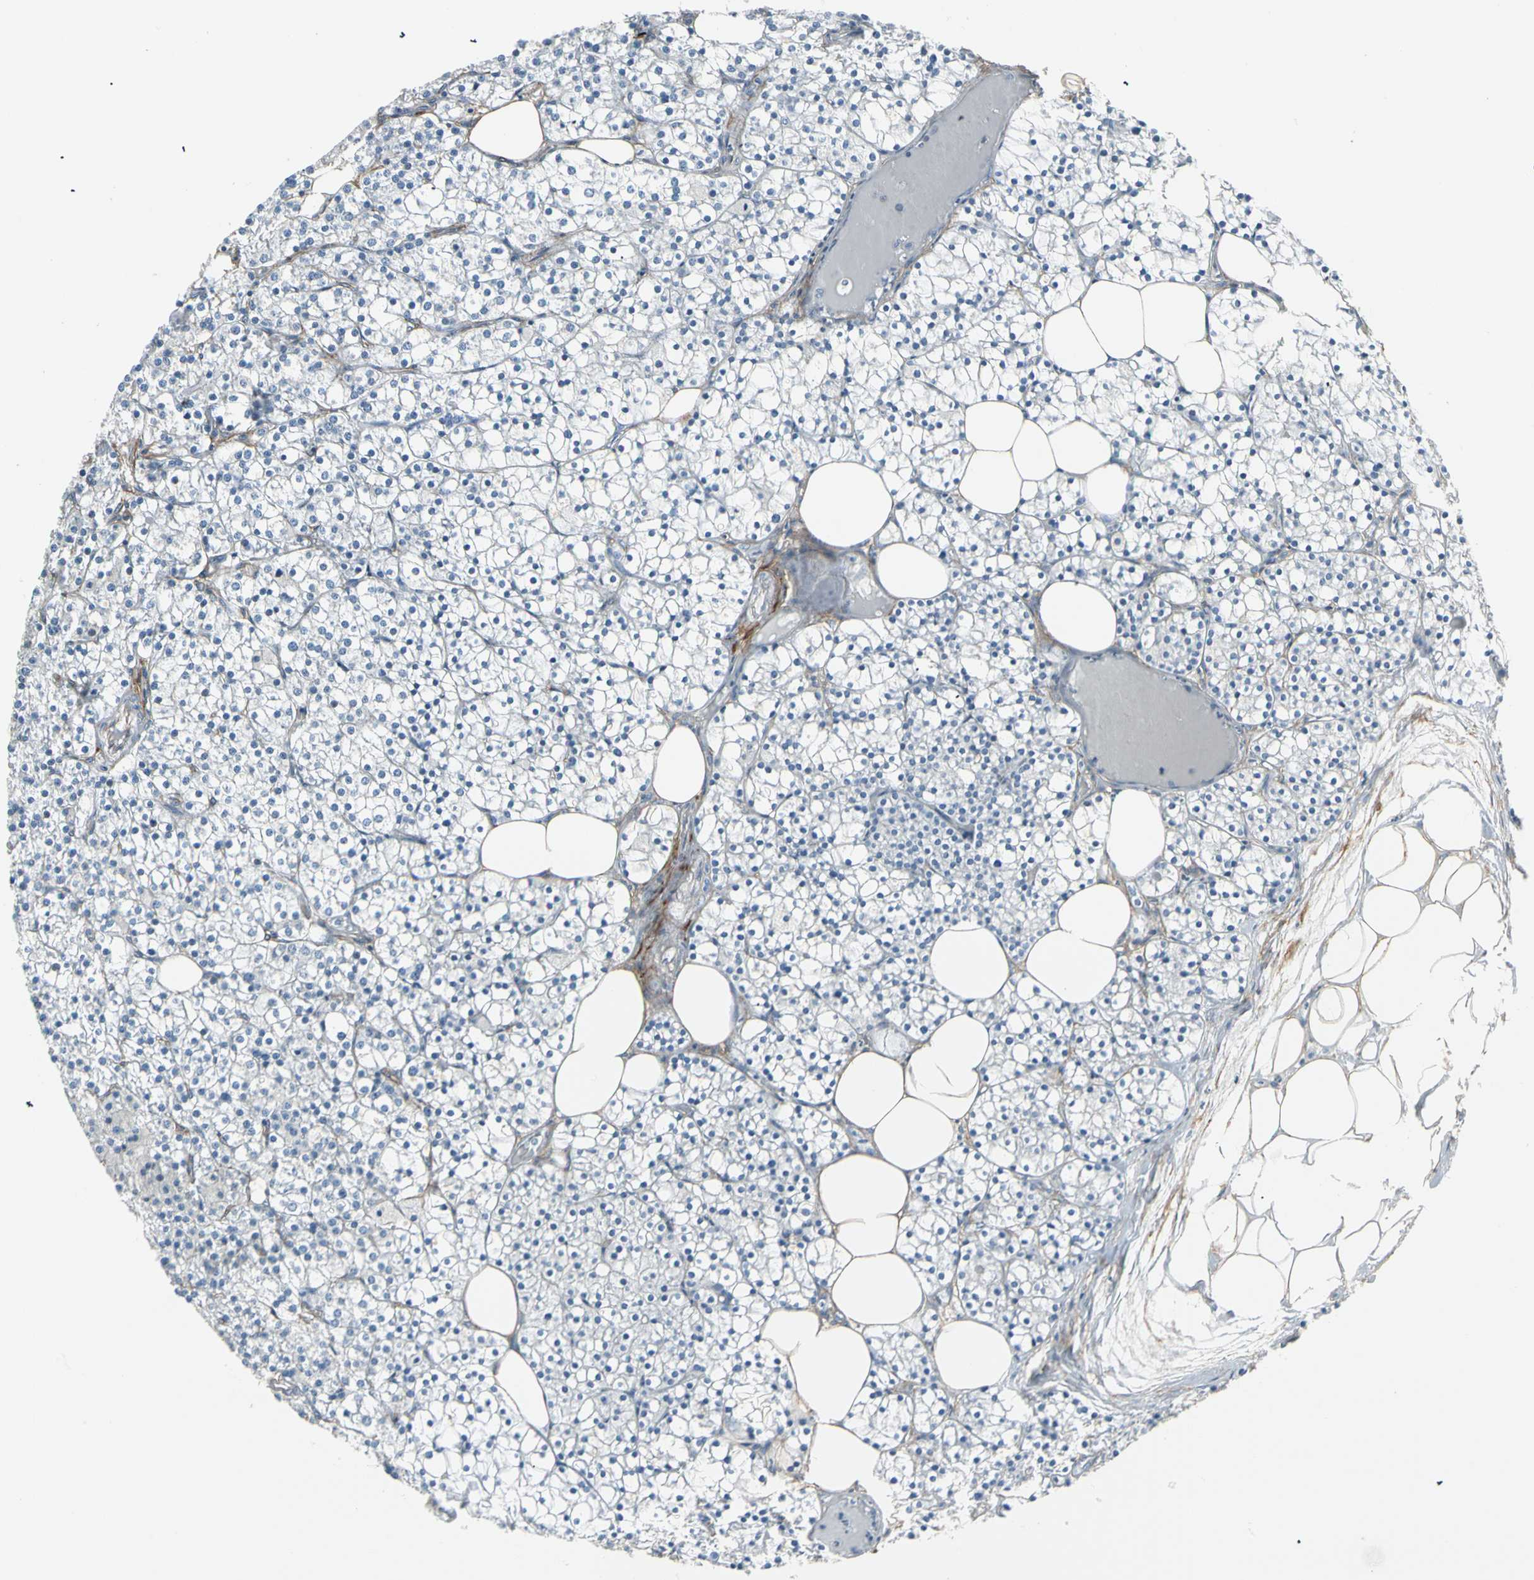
{"staining": {"intensity": "negative", "quantity": "none", "location": "none"}, "tissue": "parathyroid gland", "cell_type": "Glandular cells", "image_type": "normal", "snomed": [{"axis": "morphology", "description": "Normal tissue, NOS"}, {"axis": "topography", "description": "Parathyroid gland"}], "caption": "DAB (3,3'-diaminobenzidine) immunohistochemical staining of unremarkable parathyroid gland shows no significant positivity in glandular cells.", "gene": "EPB41L2", "patient": {"sex": "female", "age": 63}}